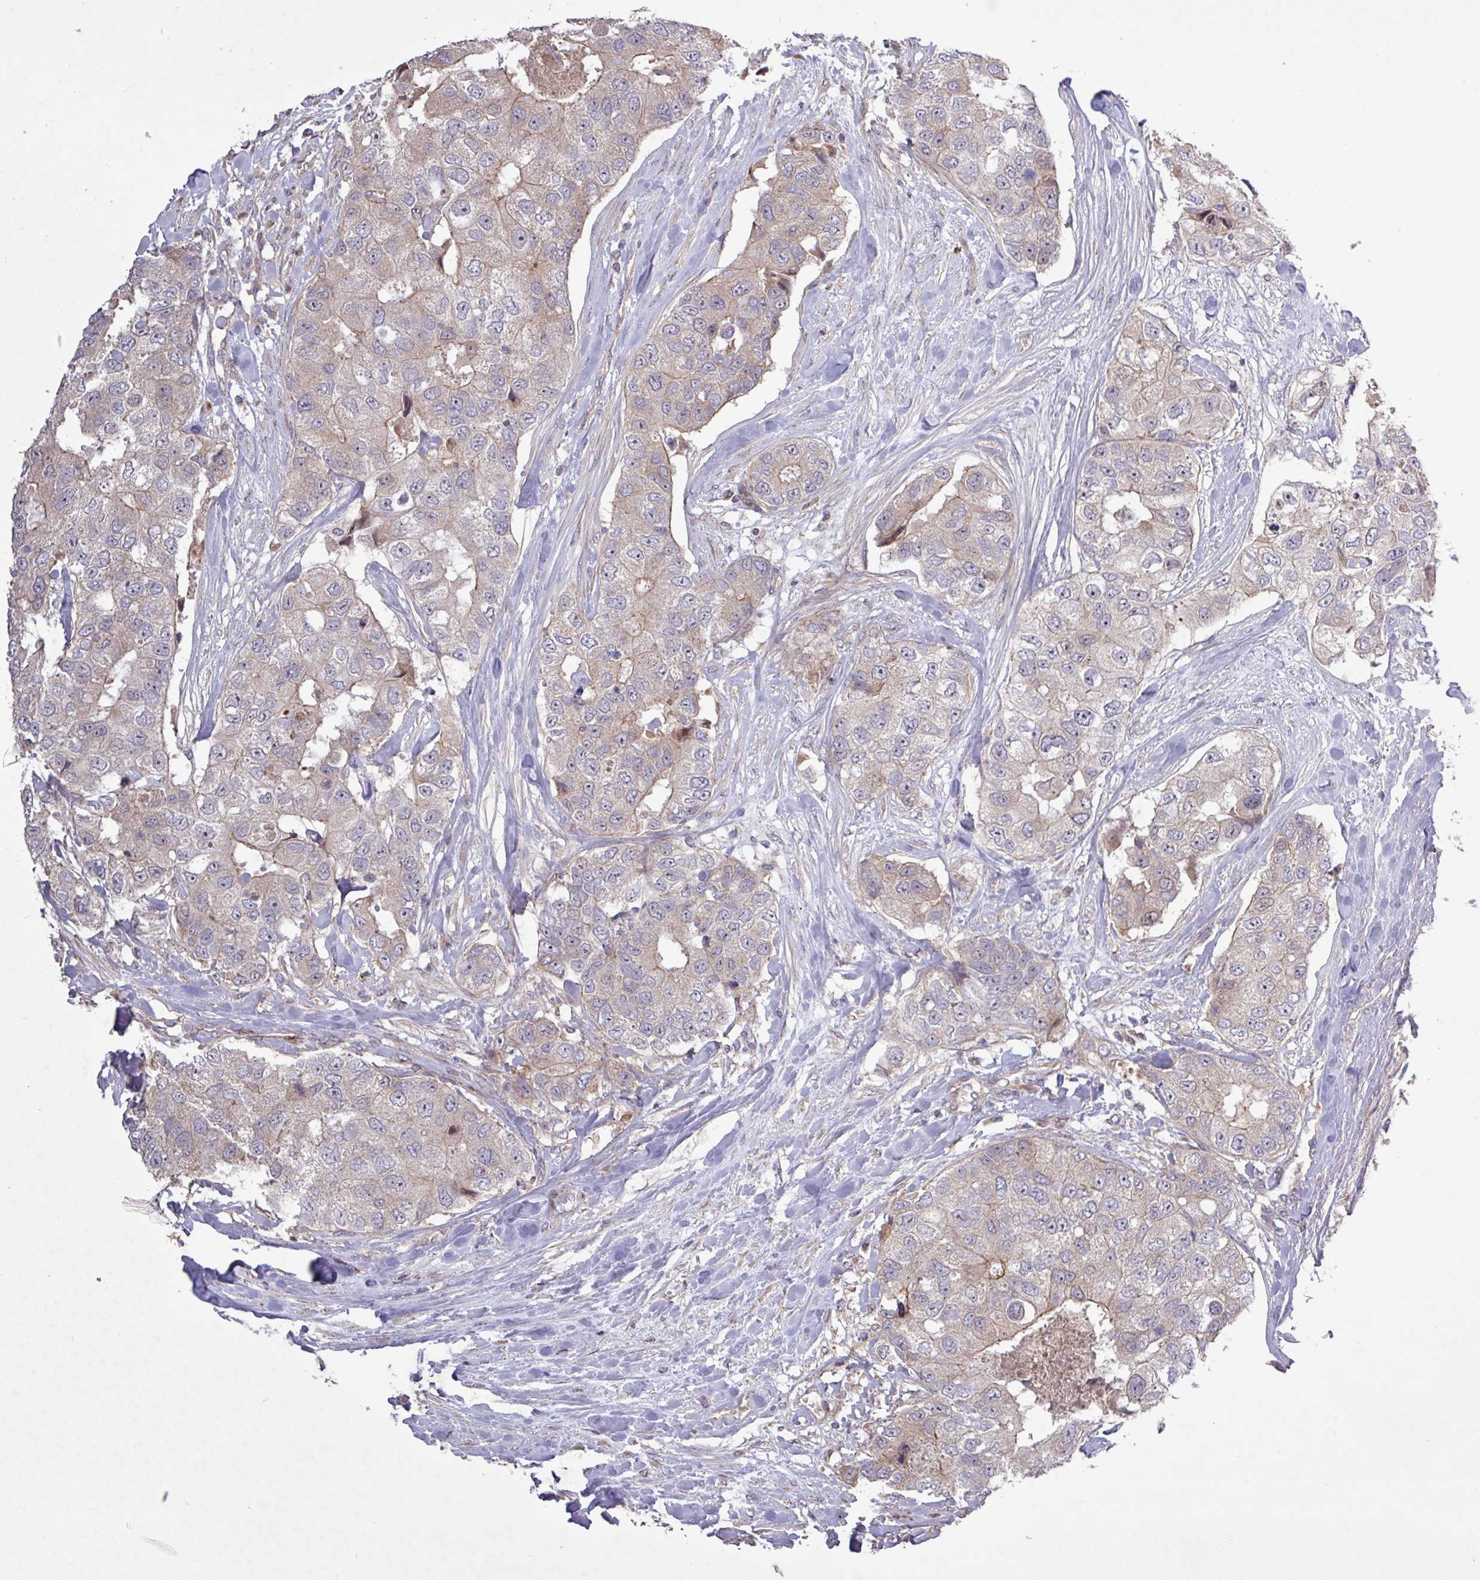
{"staining": {"intensity": "weak", "quantity": "<25%", "location": "cytoplasmic/membranous"}, "tissue": "breast cancer", "cell_type": "Tumor cells", "image_type": "cancer", "snomed": [{"axis": "morphology", "description": "Duct carcinoma"}, {"axis": "topography", "description": "Breast"}], "caption": "A high-resolution histopathology image shows immunohistochemistry (IHC) staining of breast intraductal carcinoma, which displays no significant positivity in tumor cells.", "gene": "TNFSF12", "patient": {"sex": "female", "age": 62}}